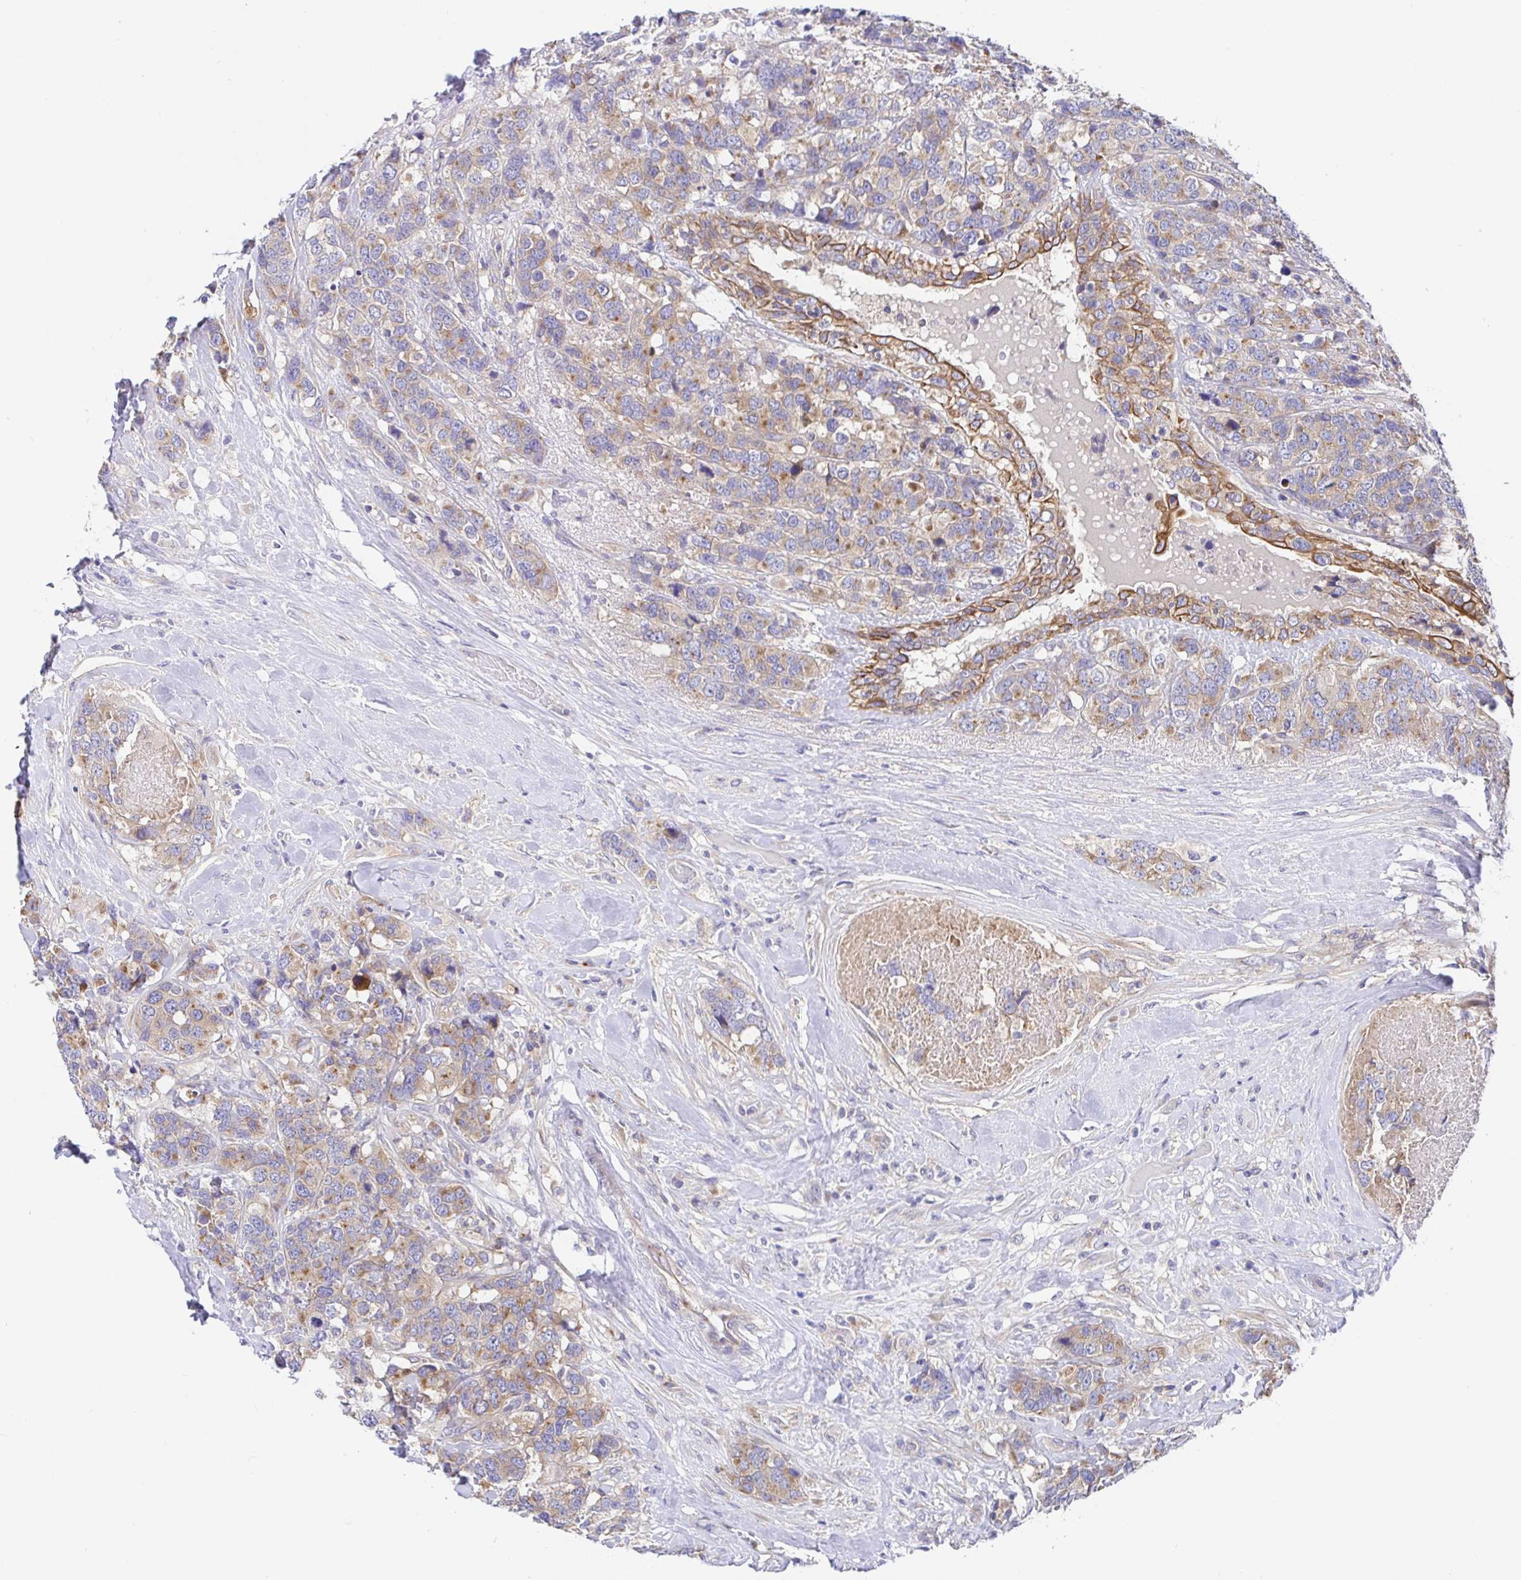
{"staining": {"intensity": "weak", "quantity": "25%-75%", "location": "cytoplasmic/membranous"}, "tissue": "breast cancer", "cell_type": "Tumor cells", "image_type": "cancer", "snomed": [{"axis": "morphology", "description": "Lobular carcinoma"}, {"axis": "topography", "description": "Breast"}], "caption": "A photomicrograph showing weak cytoplasmic/membranous staining in approximately 25%-75% of tumor cells in breast cancer, as visualized by brown immunohistochemical staining.", "gene": "GOLGA1", "patient": {"sex": "female", "age": 59}}